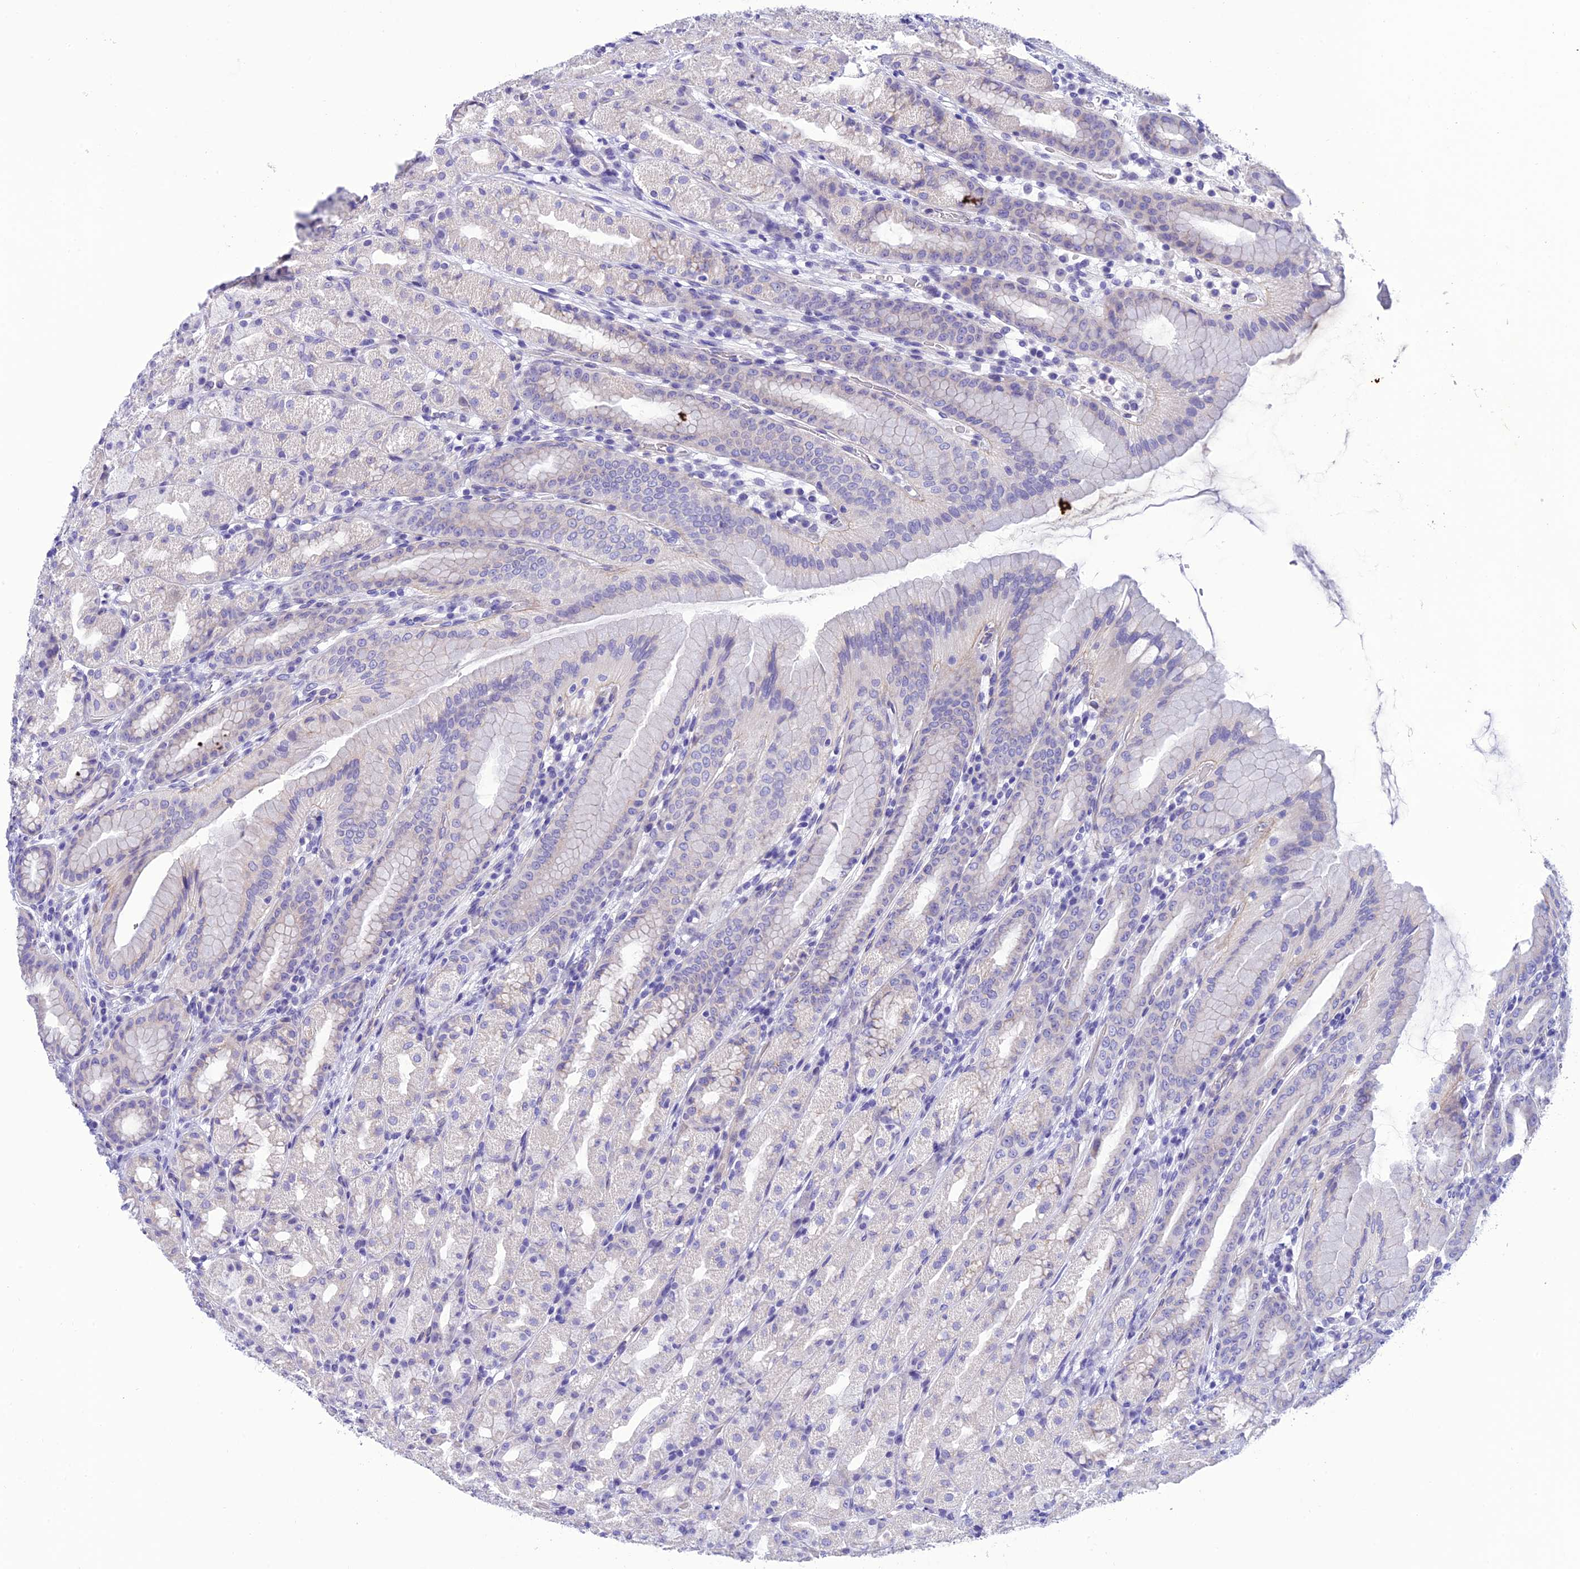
{"staining": {"intensity": "negative", "quantity": "none", "location": "none"}, "tissue": "stomach", "cell_type": "Glandular cells", "image_type": "normal", "snomed": [{"axis": "morphology", "description": "Normal tissue, NOS"}, {"axis": "topography", "description": "Stomach, upper"}], "caption": "This is an IHC photomicrograph of normal stomach. There is no positivity in glandular cells.", "gene": "C17orf67", "patient": {"sex": "male", "age": 68}}